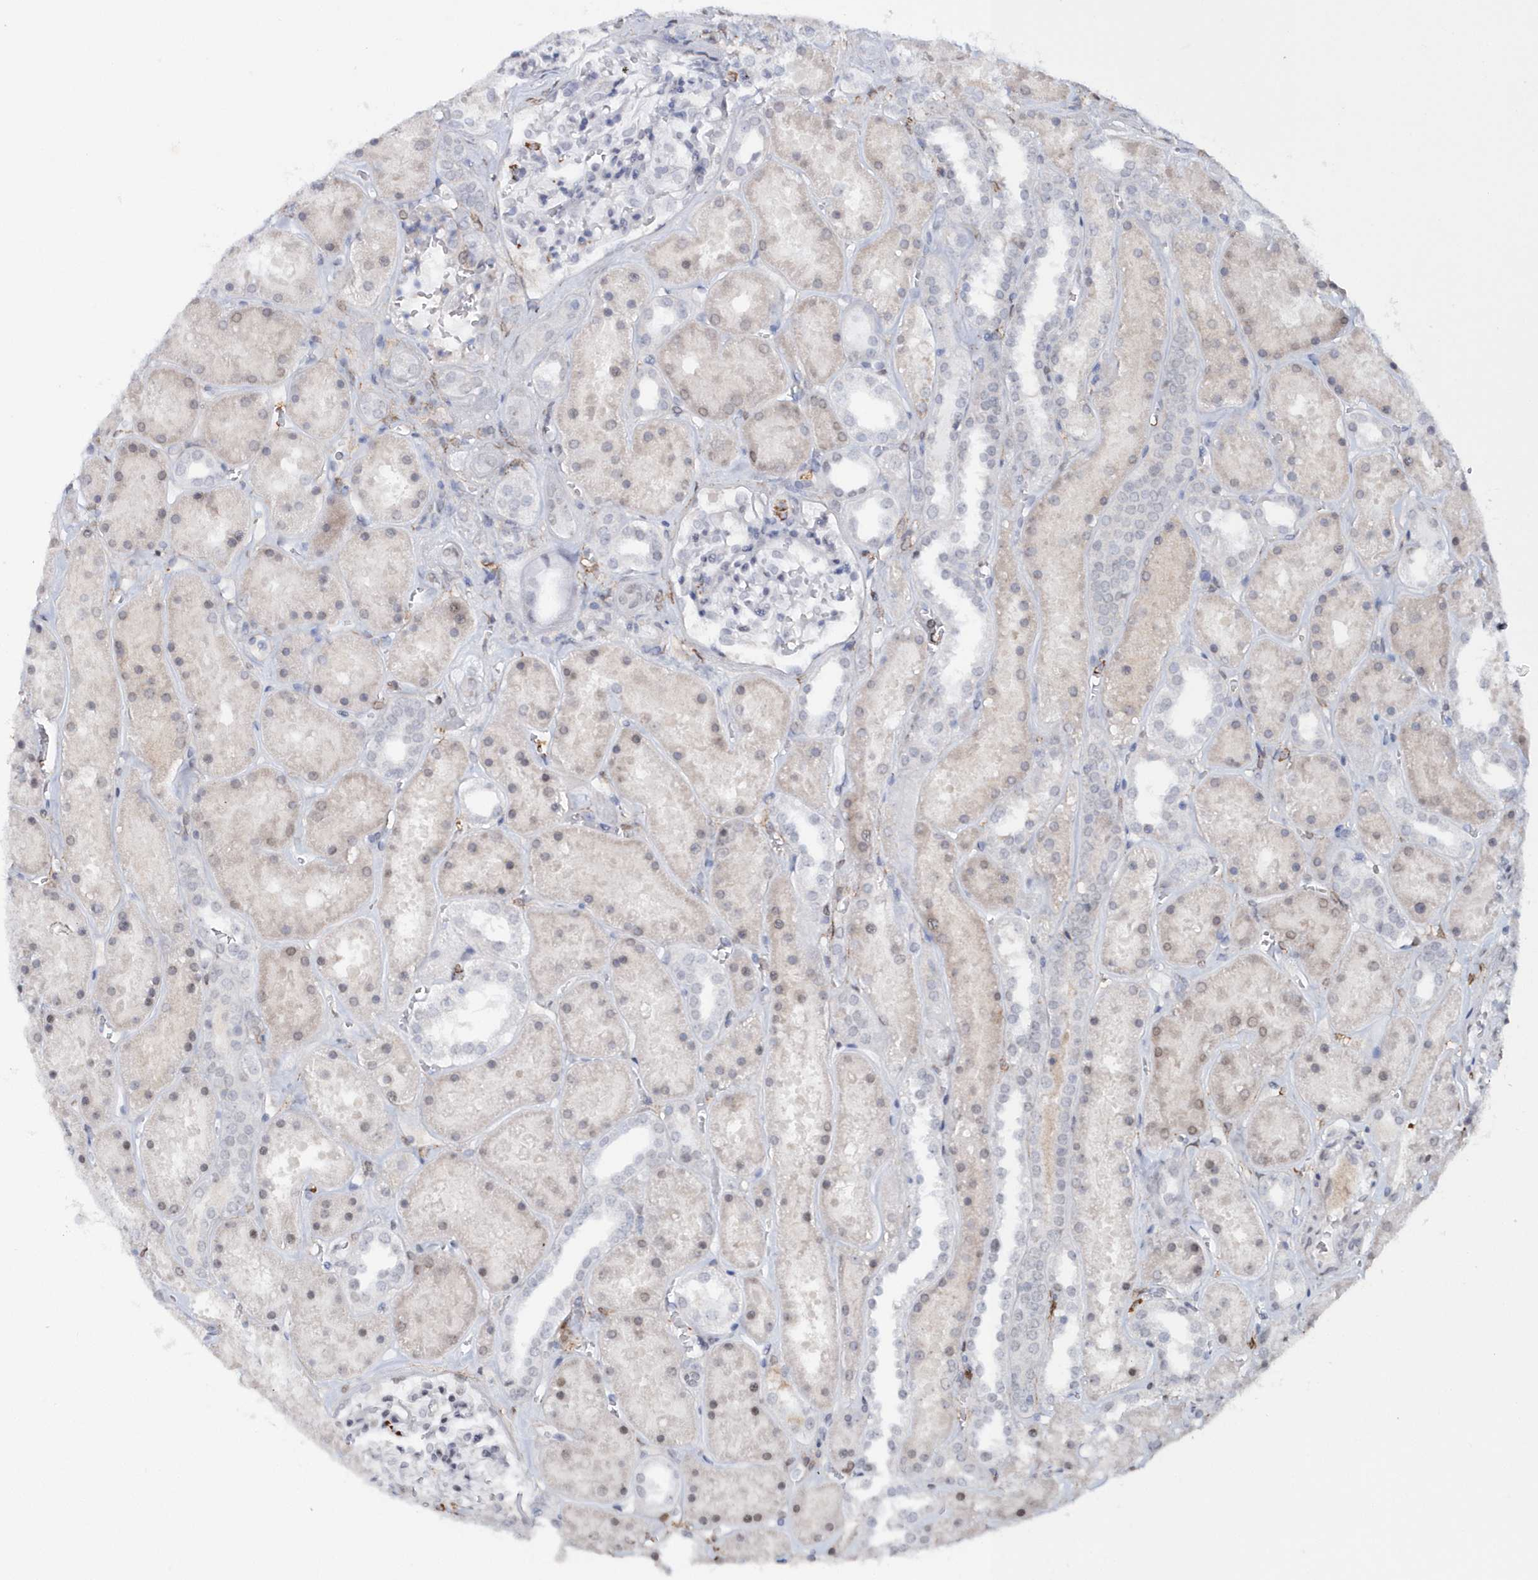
{"staining": {"intensity": "negative", "quantity": "none", "location": "none"}, "tissue": "kidney", "cell_type": "Cells in glomeruli", "image_type": "normal", "snomed": [{"axis": "morphology", "description": "Normal tissue, NOS"}, {"axis": "topography", "description": "Kidney"}], "caption": "IHC of benign human kidney shows no staining in cells in glomeruli.", "gene": "ASCL4", "patient": {"sex": "female", "age": 41}}